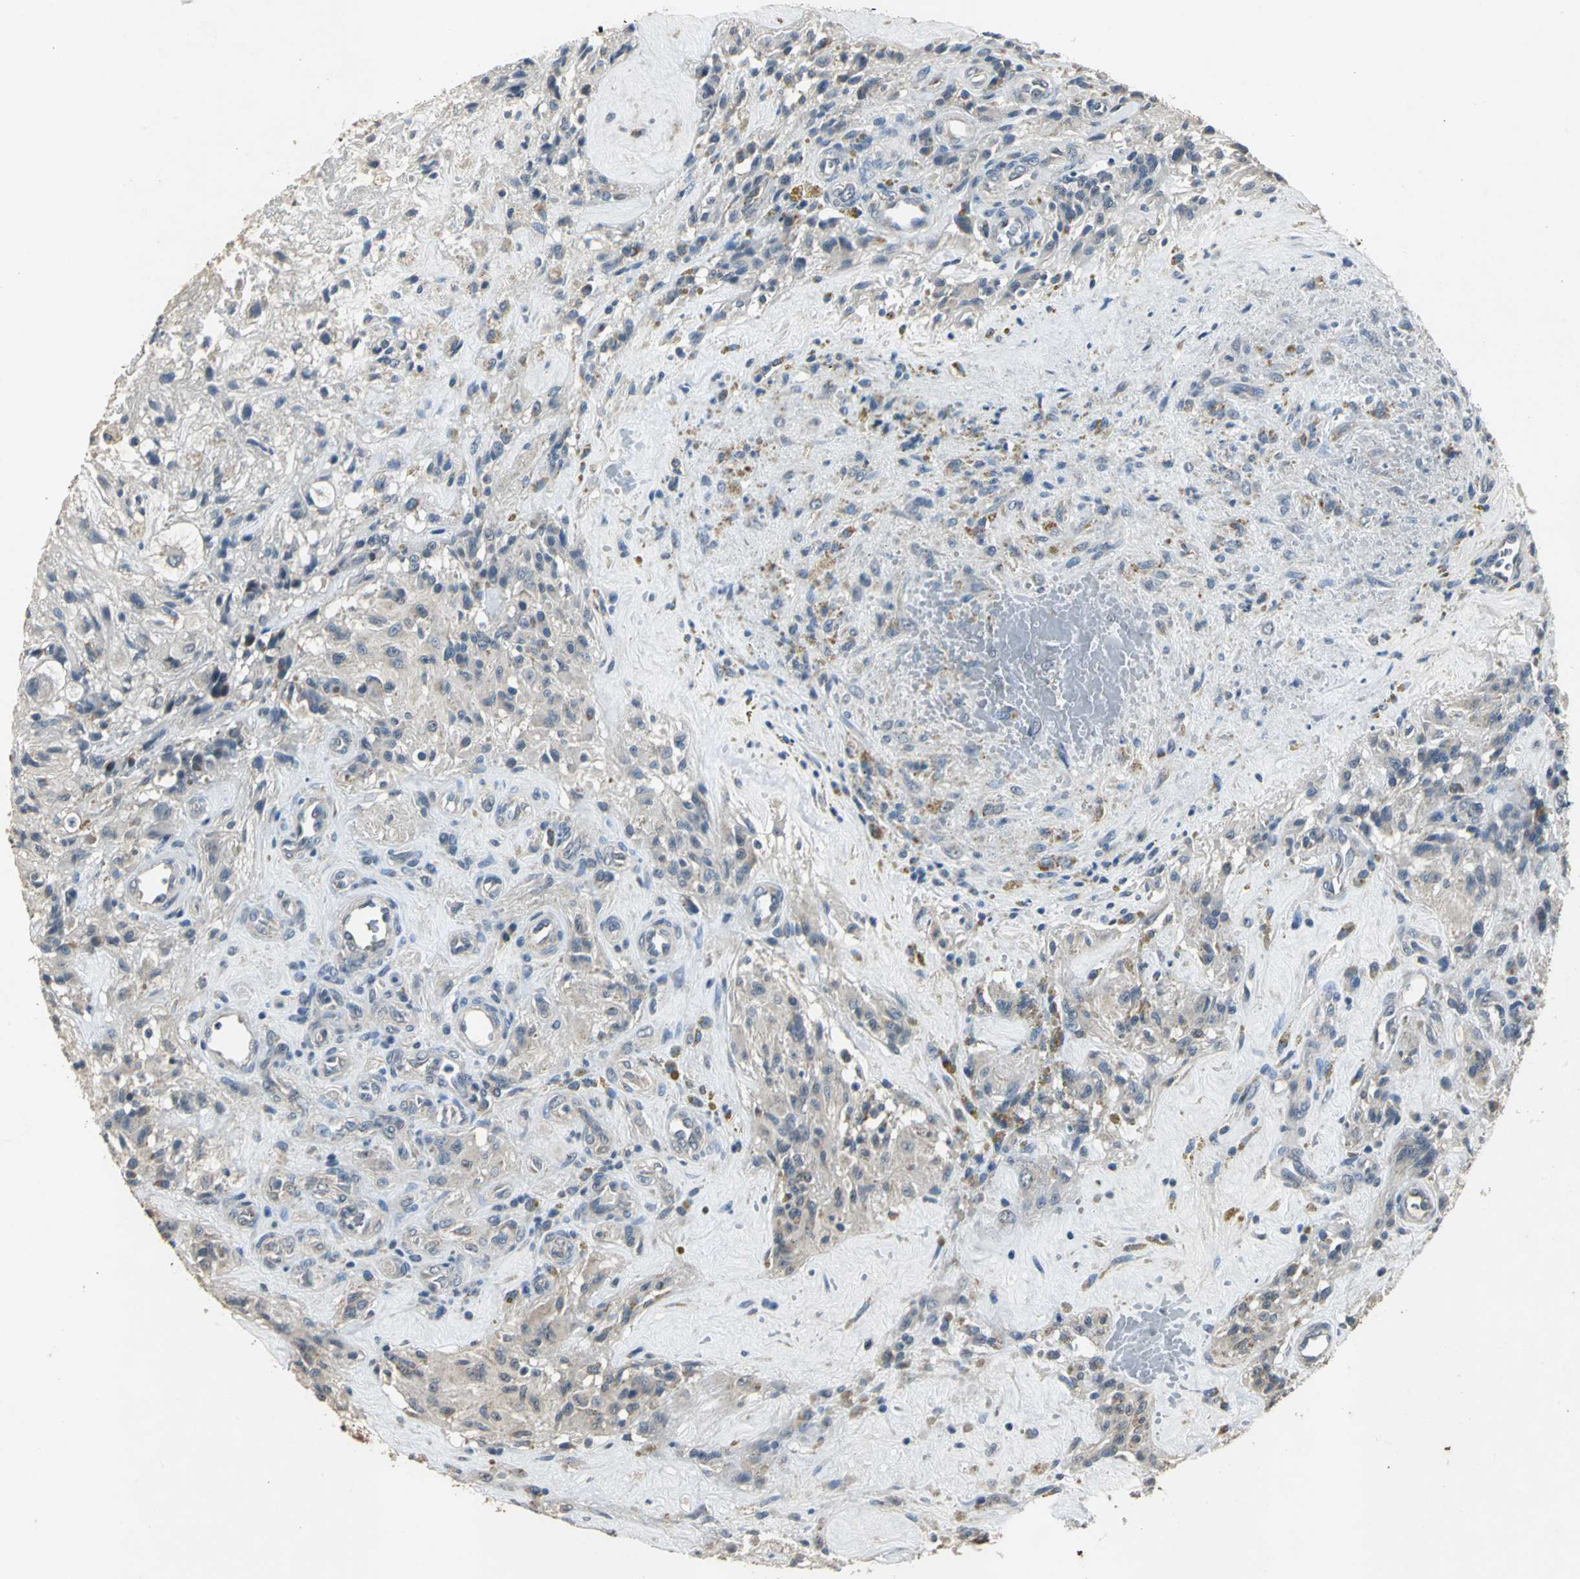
{"staining": {"intensity": "negative", "quantity": "none", "location": "none"}, "tissue": "glioma", "cell_type": "Tumor cells", "image_type": "cancer", "snomed": [{"axis": "morphology", "description": "Normal tissue, NOS"}, {"axis": "morphology", "description": "Glioma, malignant, High grade"}, {"axis": "topography", "description": "Cerebral cortex"}], "caption": "This photomicrograph is of malignant glioma (high-grade) stained with immunohistochemistry to label a protein in brown with the nuclei are counter-stained blue. There is no staining in tumor cells.", "gene": "OCLN", "patient": {"sex": "male", "age": 56}}